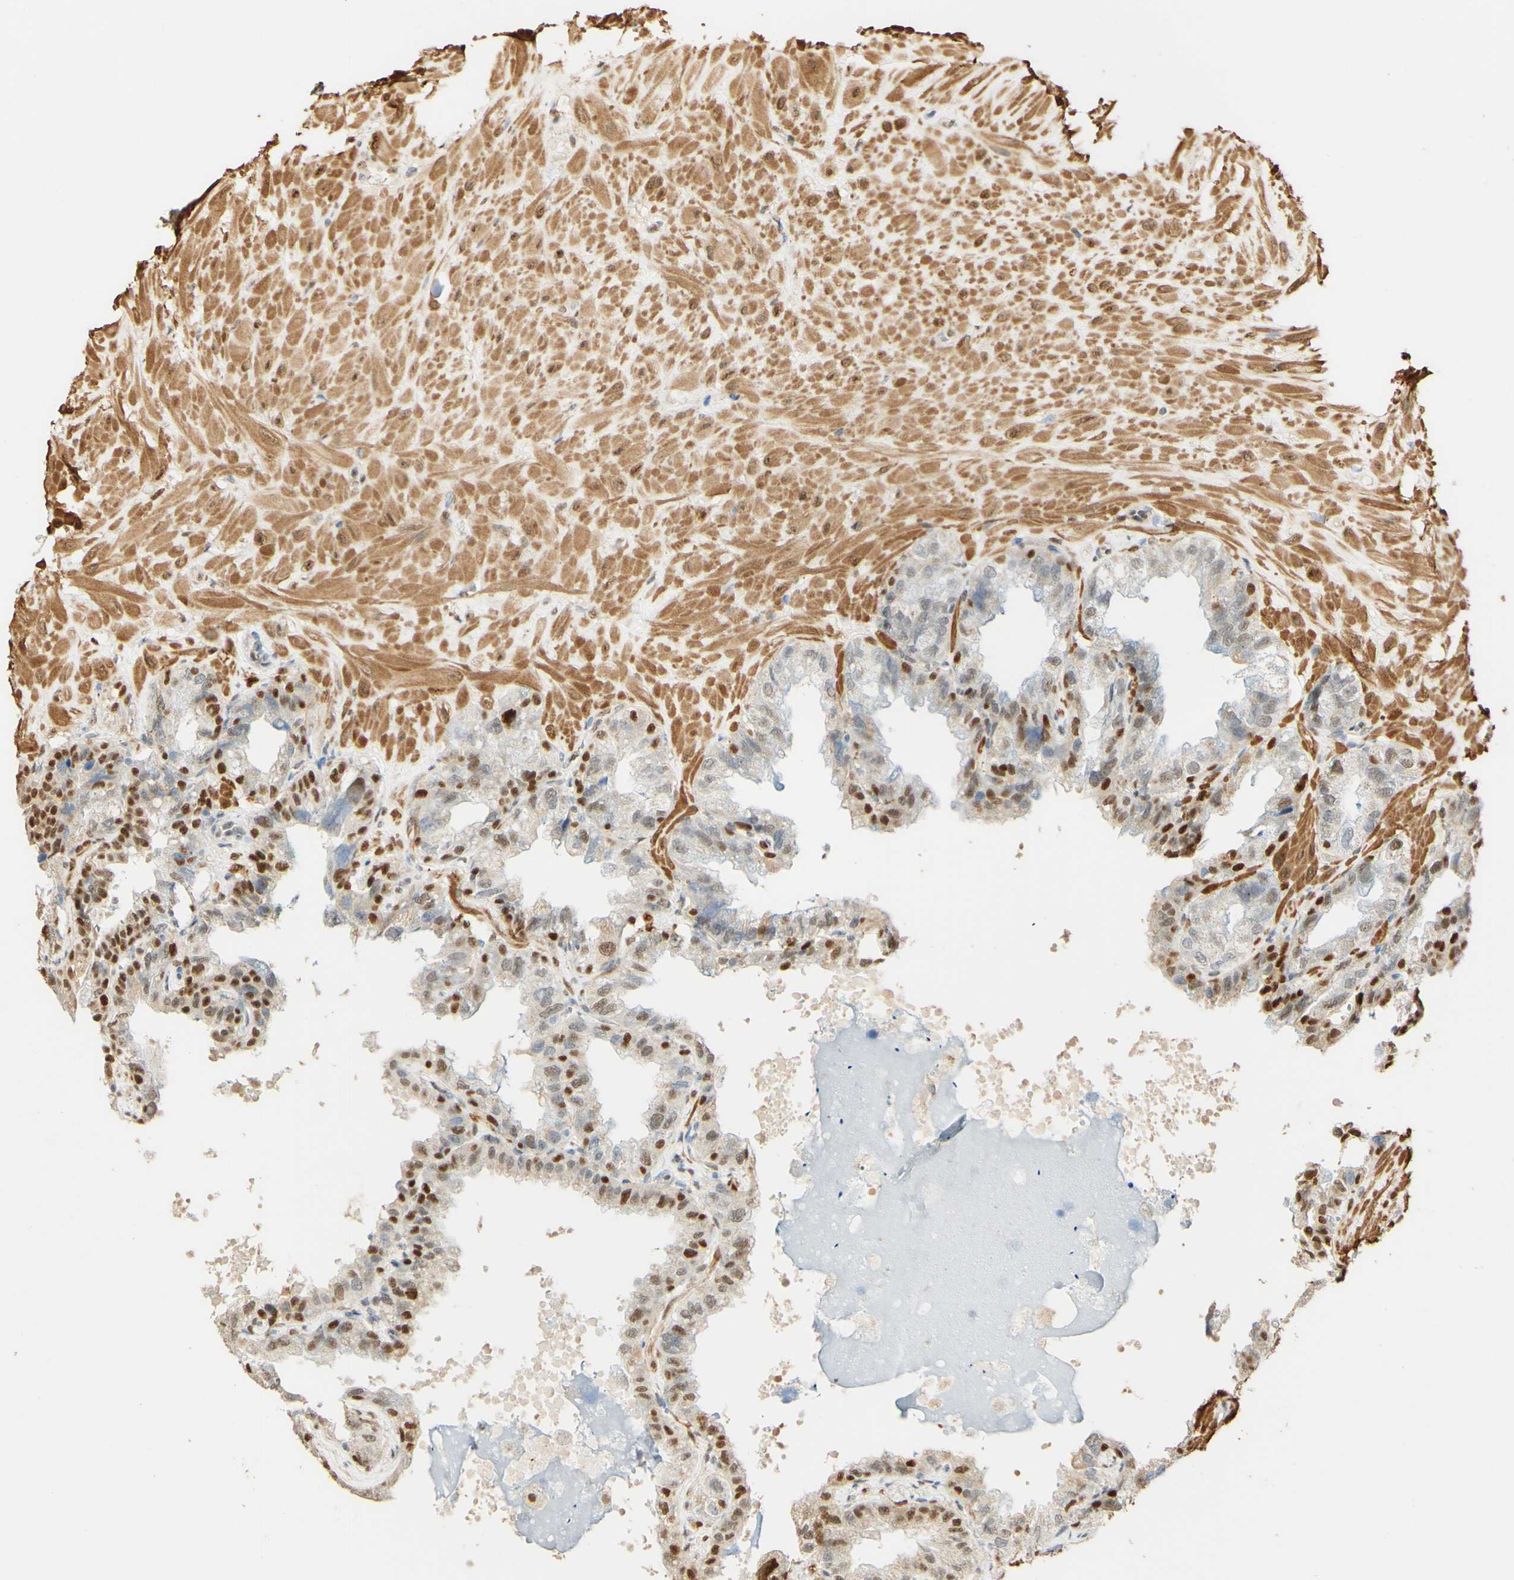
{"staining": {"intensity": "strong", "quantity": ">75%", "location": "cytoplasmic/membranous,nuclear"}, "tissue": "seminal vesicle", "cell_type": "Glandular cells", "image_type": "normal", "snomed": [{"axis": "morphology", "description": "Normal tissue, NOS"}, {"axis": "topography", "description": "Seminal veicle"}], "caption": "DAB (3,3'-diaminobenzidine) immunohistochemical staining of normal human seminal vesicle exhibits strong cytoplasmic/membranous,nuclear protein expression in about >75% of glandular cells.", "gene": "MAP3K4", "patient": {"sex": "male", "age": 68}}